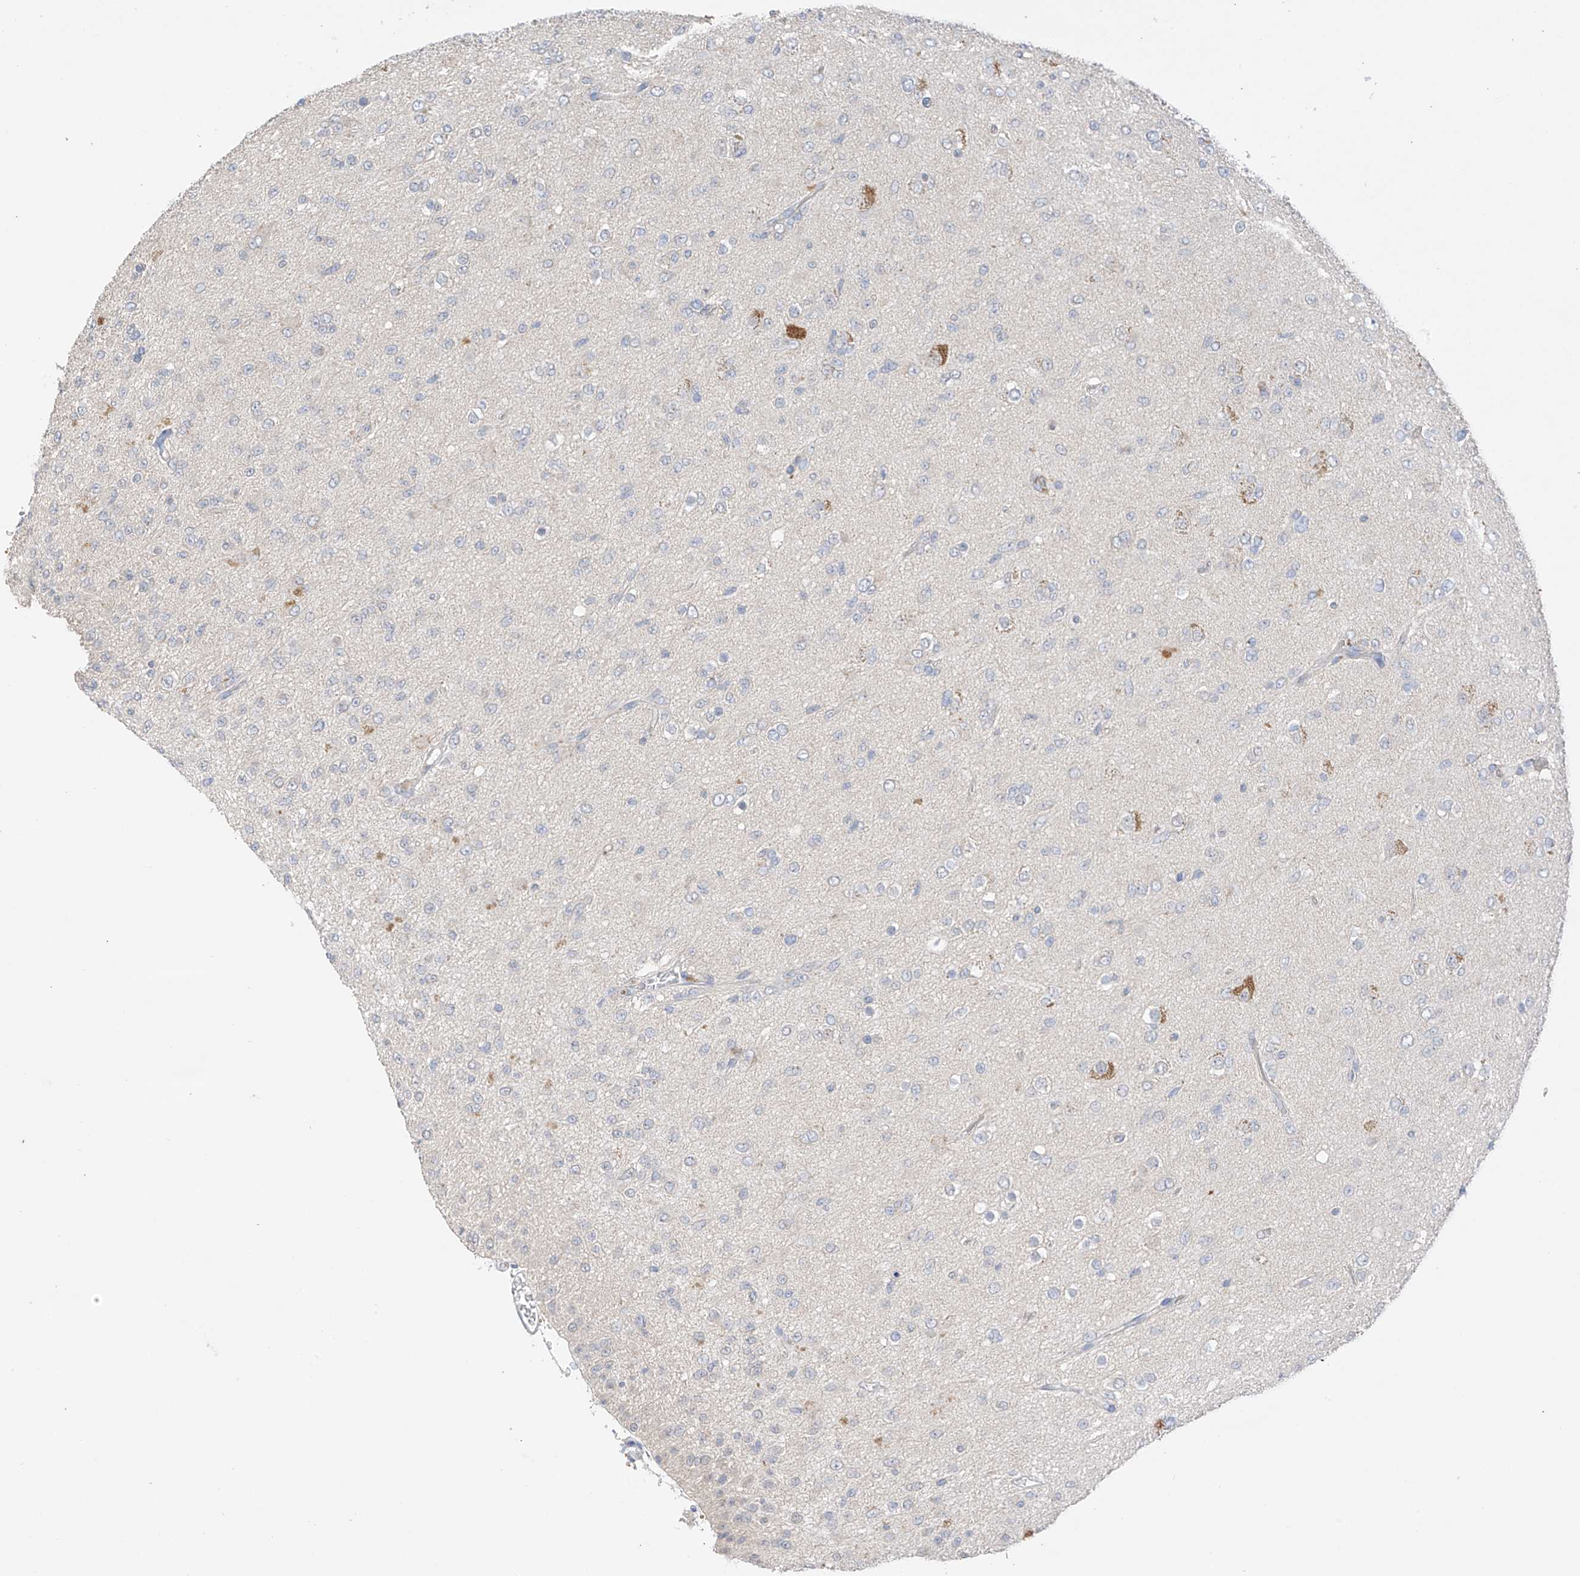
{"staining": {"intensity": "negative", "quantity": "none", "location": "none"}, "tissue": "glioma", "cell_type": "Tumor cells", "image_type": "cancer", "snomed": [{"axis": "morphology", "description": "Glioma, malignant, Low grade"}, {"axis": "topography", "description": "Brain"}], "caption": "Immunohistochemical staining of human low-grade glioma (malignant) shows no significant staining in tumor cells.", "gene": "CAPN13", "patient": {"sex": "male", "age": 65}}